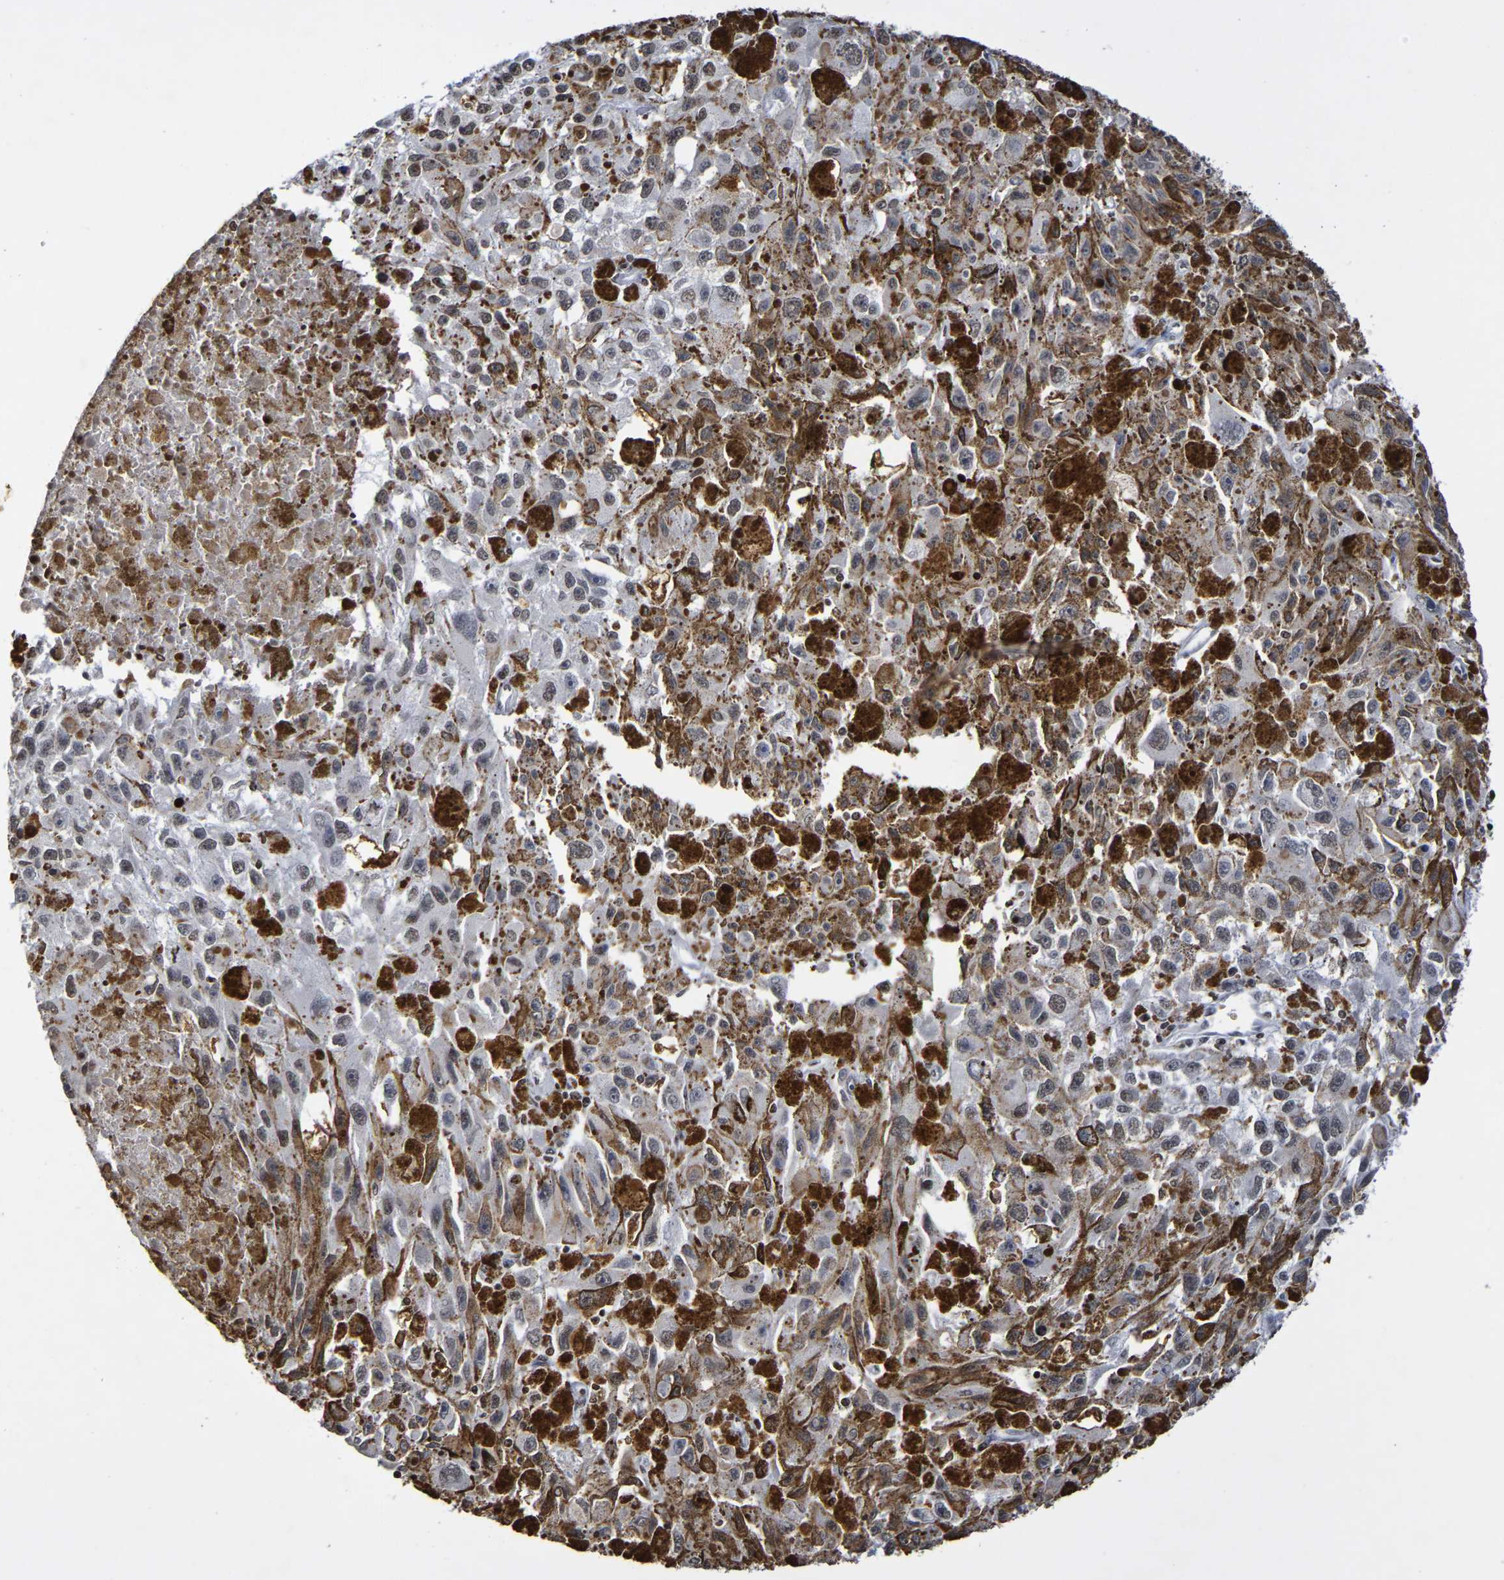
{"staining": {"intensity": "weak", "quantity": "<25%", "location": "nuclear"}, "tissue": "melanoma", "cell_type": "Tumor cells", "image_type": "cancer", "snomed": [{"axis": "morphology", "description": "Malignant melanoma, NOS"}, {"axis": "topography", "description": "Skin"}], "caption": "The micrograph demonstrates no significant positivity in tumor cells of malignant melanoma.", "gene": "ATF4", "patient": {"sex": "female", "age": 104}}